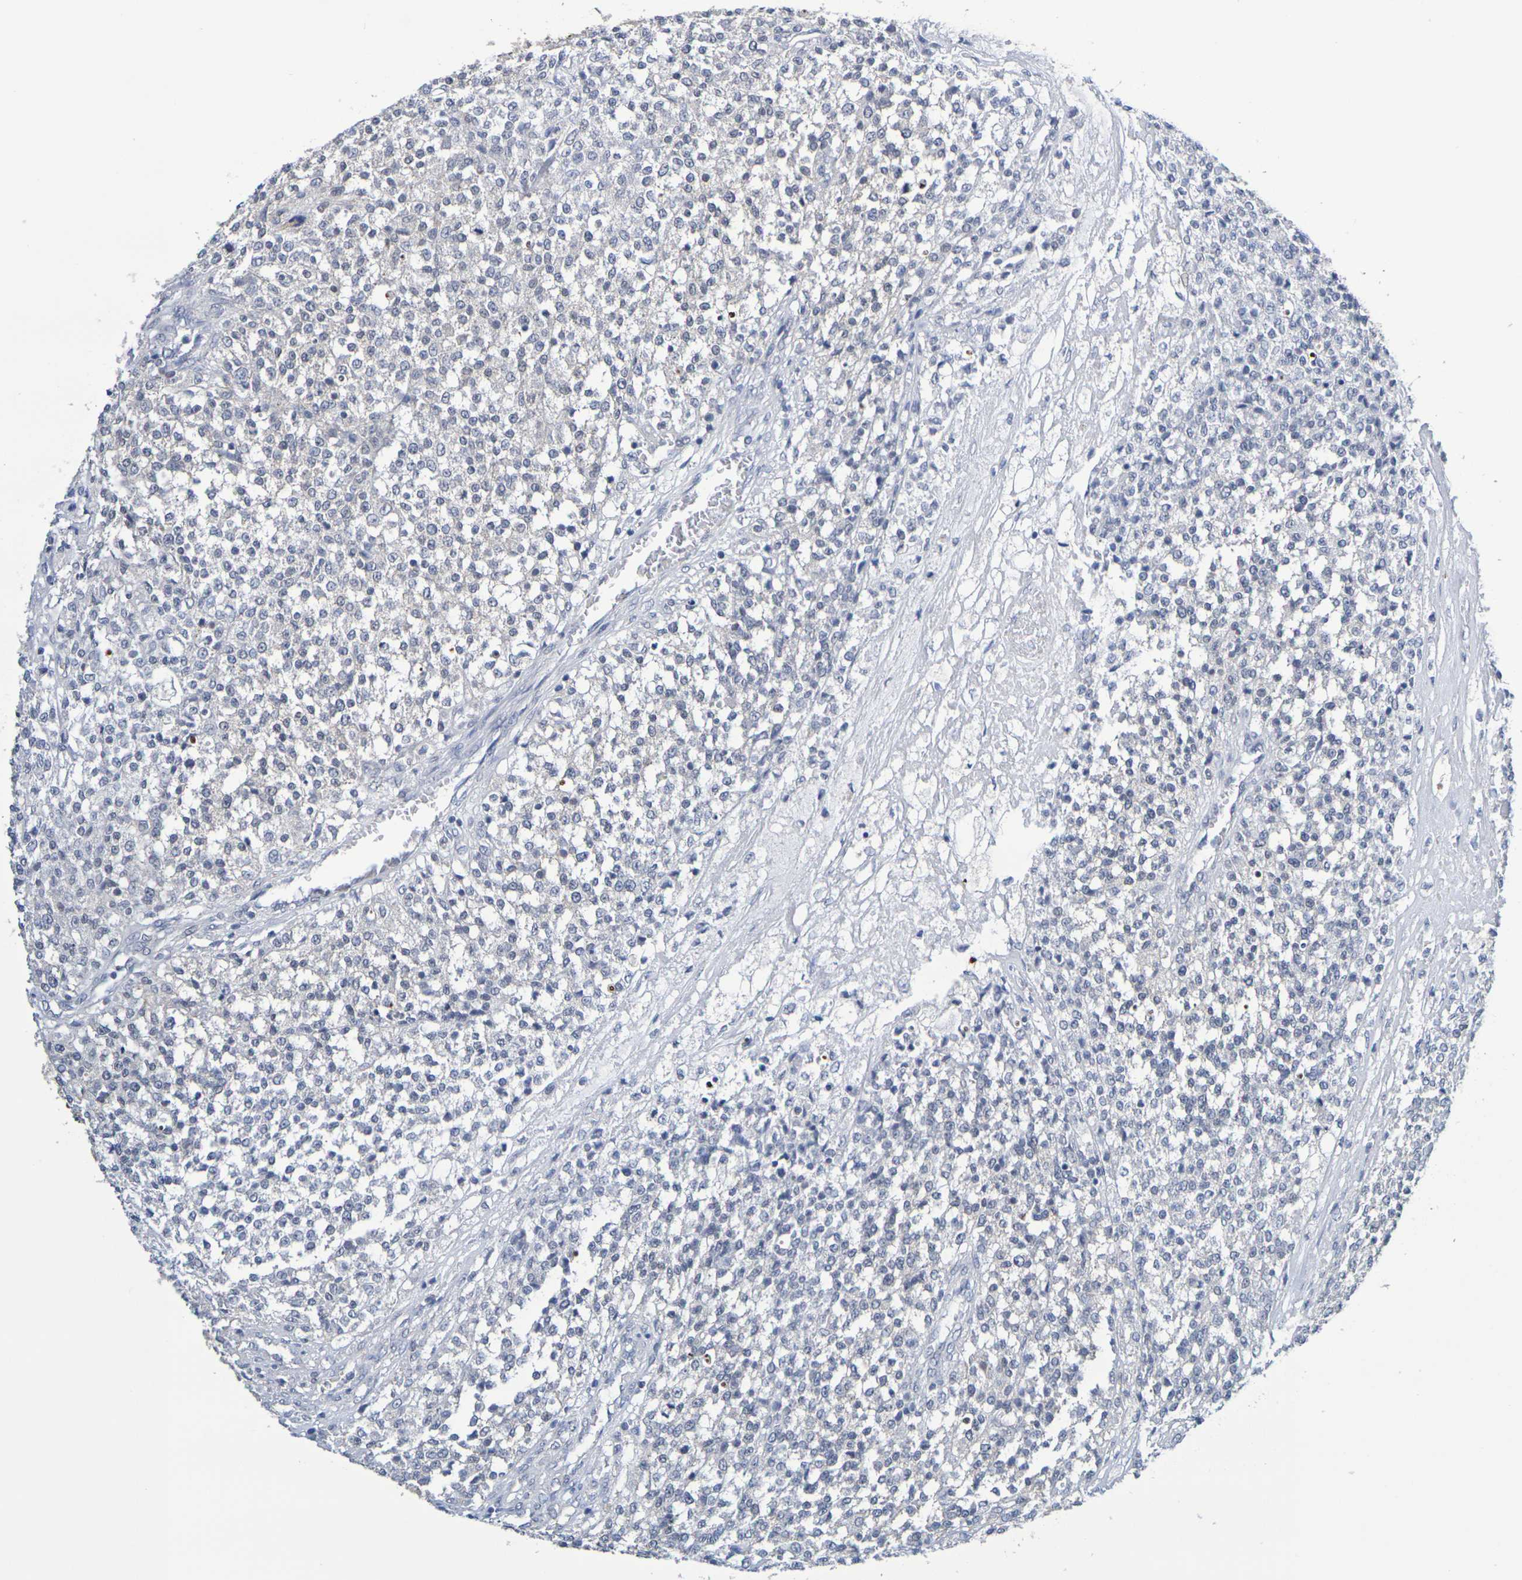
{"staining": {"intensity": "negative", "quantity": "none", "location": "none"}, "tissue": "testis cancer", "cell_type": "Tumor cells", "image_type": "cancer", "snomed": [{"axis": "morphology", "description": "Seminoma, NOS"}, {"axis": "topography", "description": "Testis"}], "caption": "Immunohistochemistry of human seminoma (testis) shows no positivity in tumor cells.", "gene": "CHRNB1", "patient": {"sex": "male", "age": 59}}